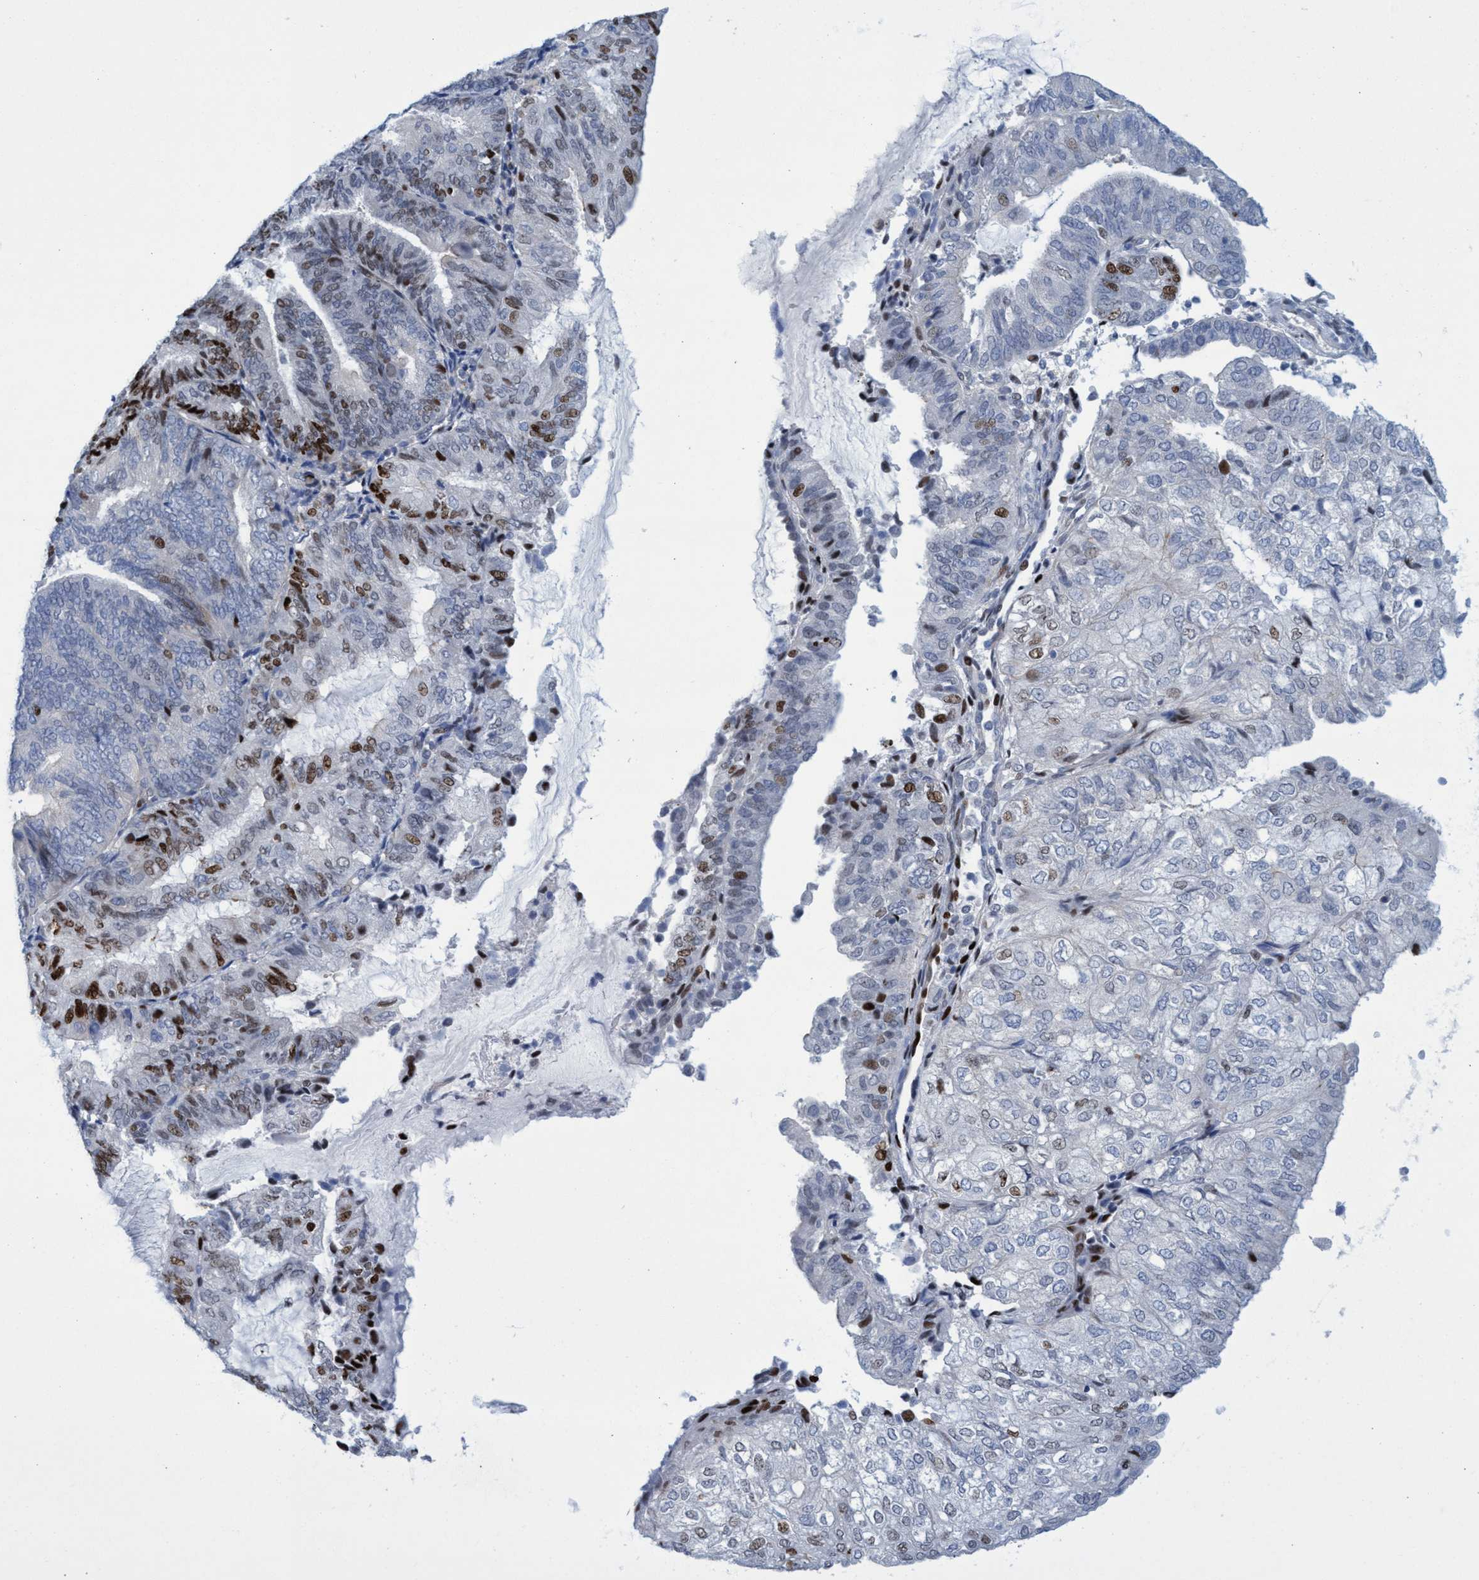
{"staining": {"intensity": "moderate", "quantity": "<25%", "location": "nuclear"}, "tissue": "endometrial cancer", "cell_type": "Tumor cells", "image_type": "cancer", "snomed": [{"axis": "morphology", "description": "Adenocarcinoma, NOS"}, {"axis": "topography", "description": "Endometrium"}], "caption": "The photomicrograph displays immunohistochemical staining of endometrial cancer. There is moderate nuclear expression is seen in approximately <25% of tumor cells.", "gene": "R3HCC1", "patient": {"sex": "female", "age": 81}}